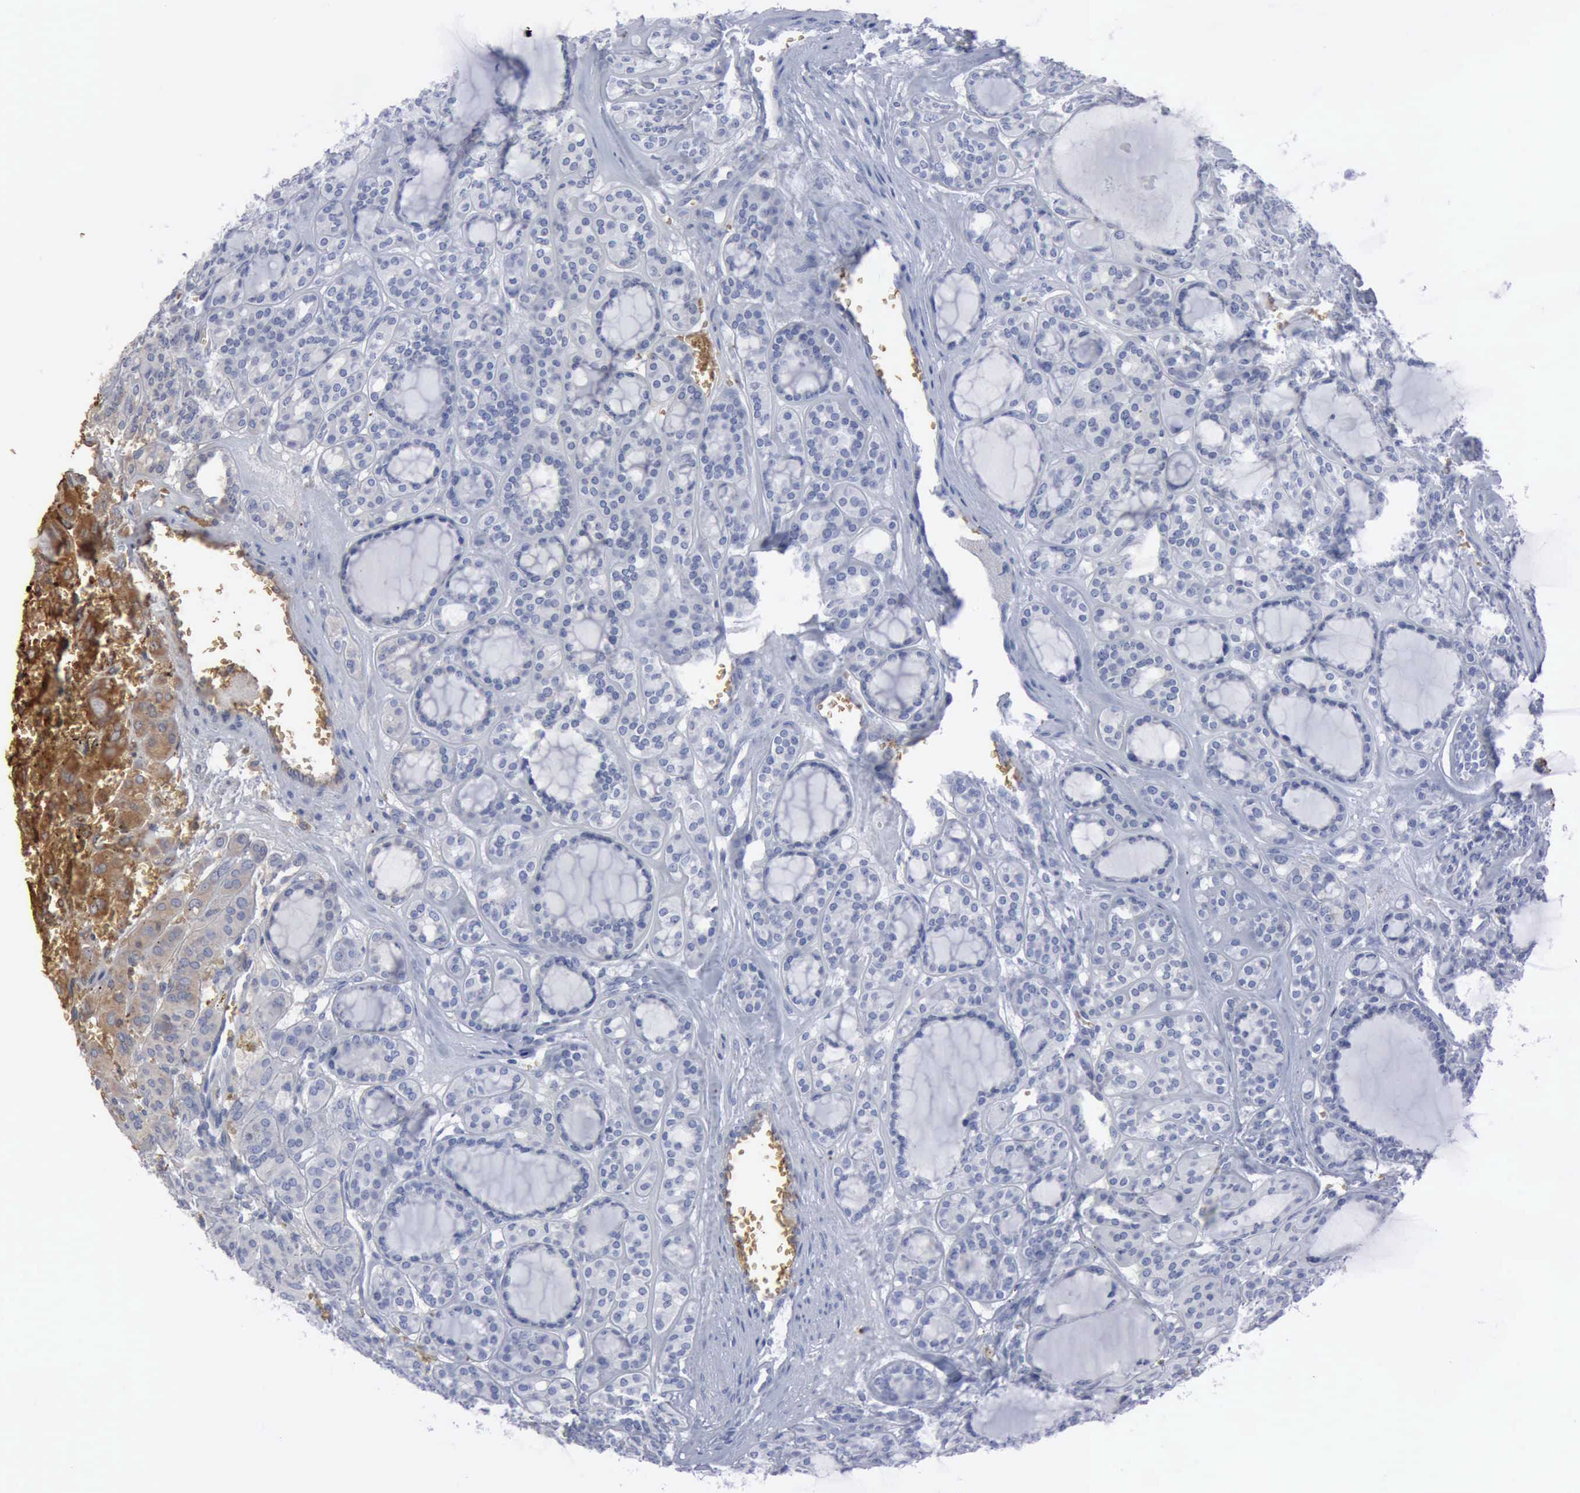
{"staining": {"intensity": "negative", "quantity": "none", "location": "none"}, "tissue": "thyroid cancer", "cell_type": "Tumor cells", "image_type": "cancer", "snomed": [{"axis": "morphology", "description": "Follicular adenoma carcinoma, NOS"}, {"axis": "topography", "description": "Thyroid gland"}], "caption": "DAB (3,3'-diaminobenzidine) immunohistochemical staining of human follicular adenoma carcinoma (thyroid) displays no significant expression in tumor cells.", "gene": "TGFB1", "patient": {"sex": "female", "age": 71}}